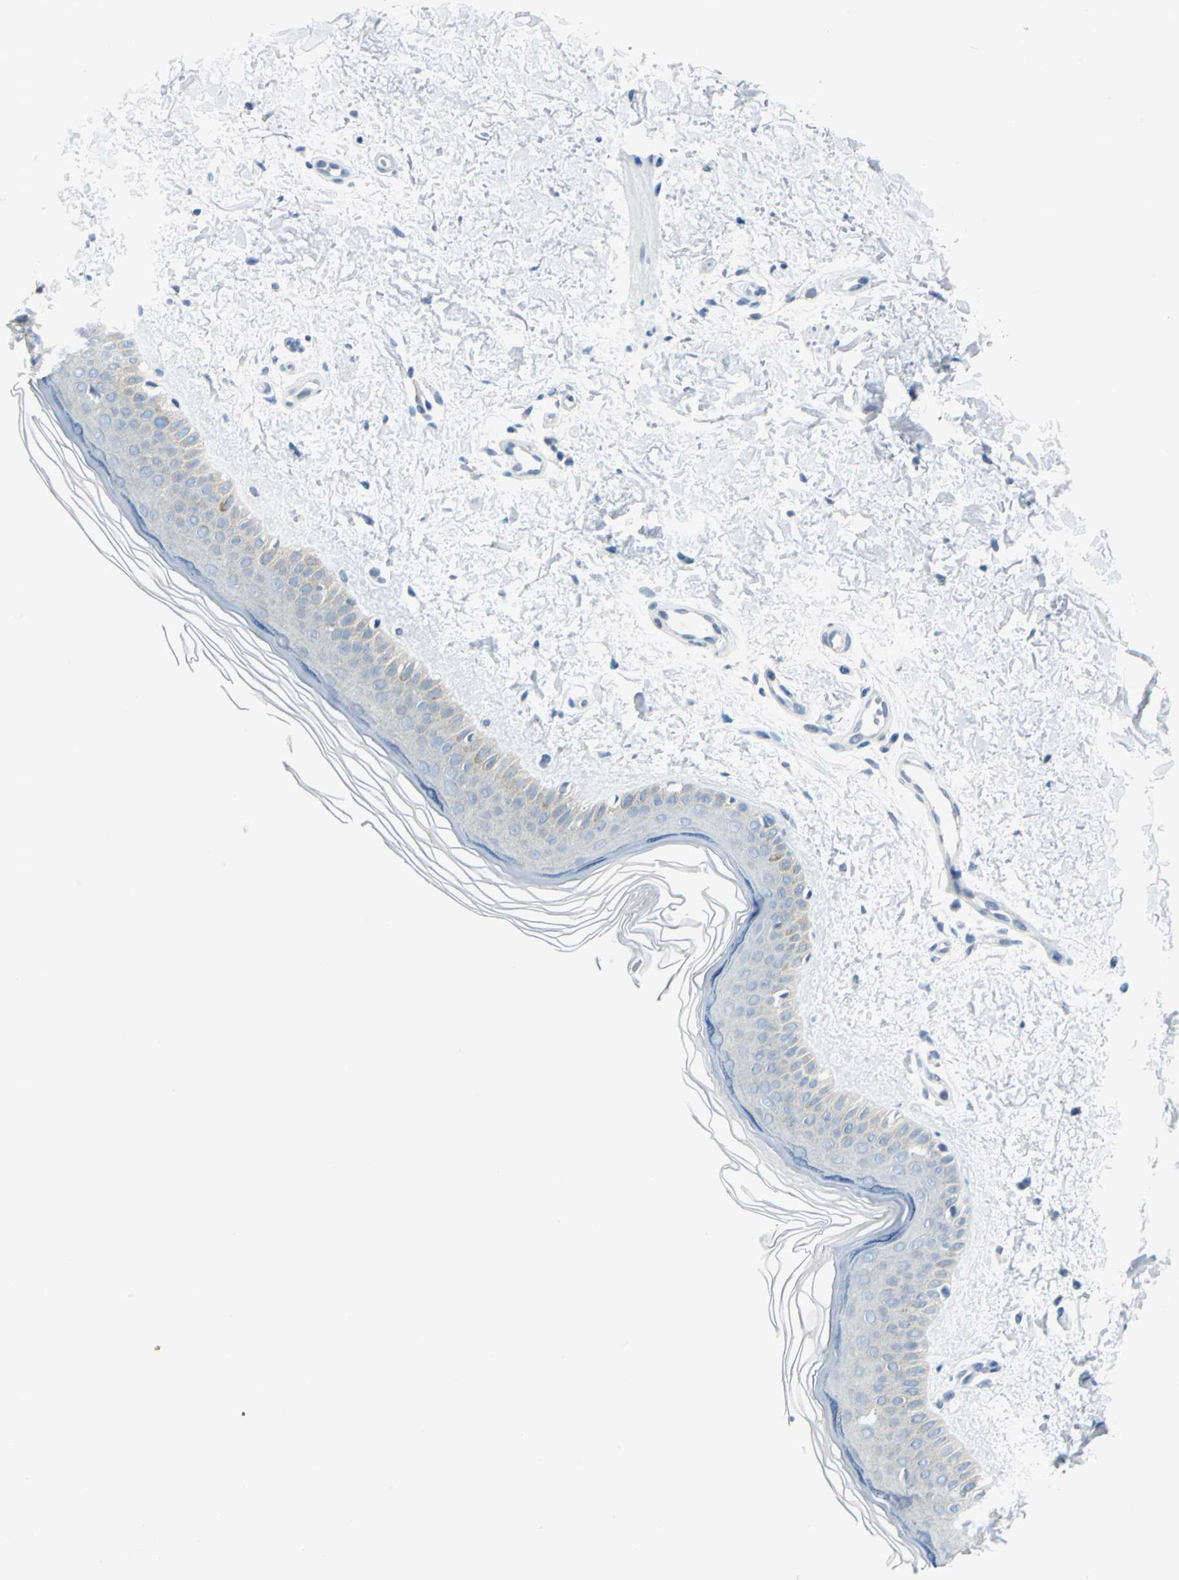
{"staining": {"intensity": "negative", "quantity": "none", "location": "none"}, "tissue": "skin", "cell_type": "Fibroblasts", "image_type": "normal", "snomed": [{"axis": "morphology", "description": "Normal tissue, NOS"}, {"axis": "topography", "description": "Skin"}], "caption": "Immunohistochemistry (IHC) micrograph of normal skin: human skin stained with DAB reveals no significant protein staining in fibroblasts.", "gene": "ALDOA", "patient": {"sex": "female", "age": 19}}